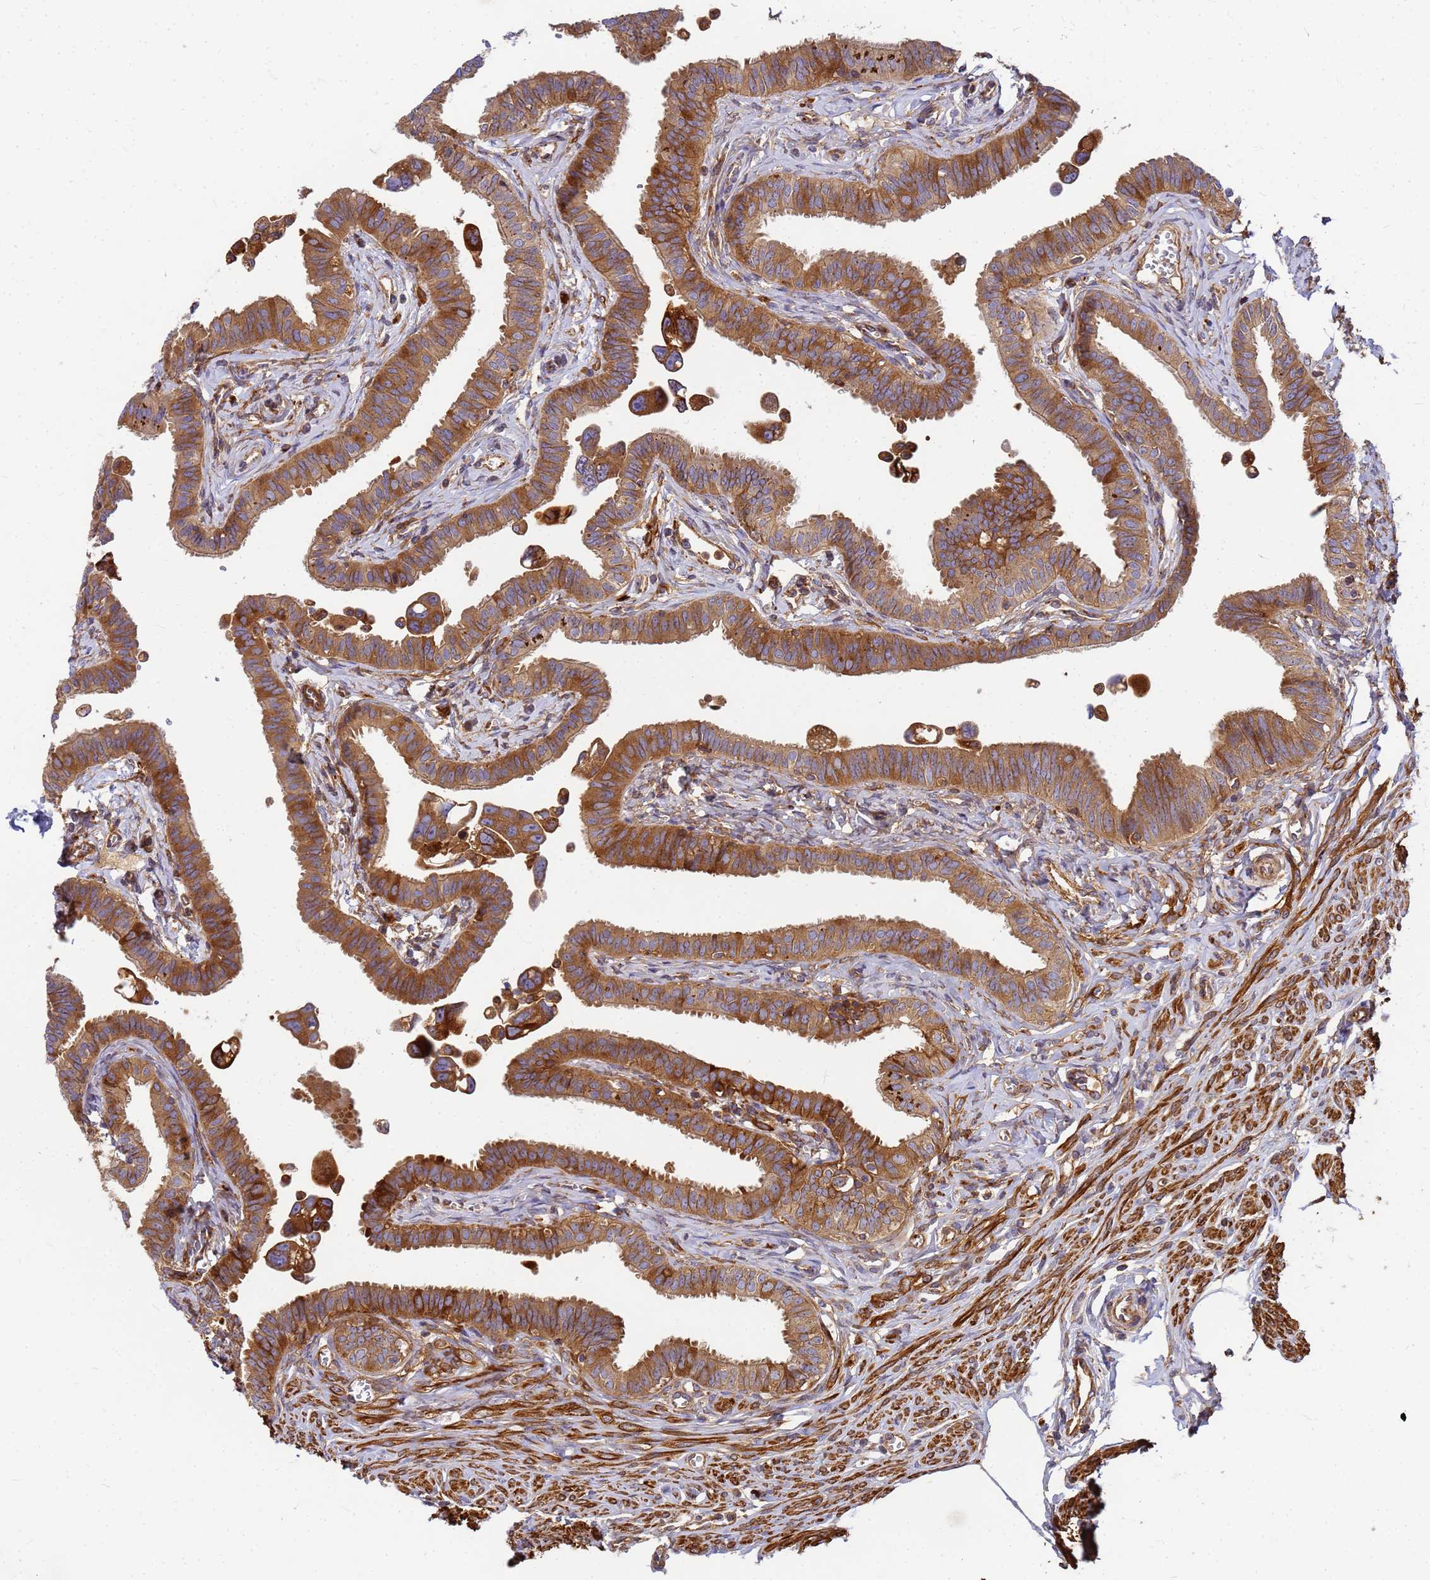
{"staining": {"intensity": "moderate", "quantity": ">75%", "location": "cytoplasmic/membranous"}, "tissue": "fallopian tube", "cell_type": "Glandular cells", "image_type": "normal", "snomed": [{"axis": "morphology", "description": "Normal tissue, NOS"}, {"axis": "morphology", "description": "Carcinoma, NOS"}, {"axis": "topography", "description": "Fallopian tube"}, {"axis": "topography", "description": "Ovary"}], "caption": "Fallopian tube stained with a brown dye exhibits moderate cytoplasmic/membranous positive staining in approximately >75% of glandular cells.", "gene": "C2CD5", "patient": {"sex": "female", "age": 59}}